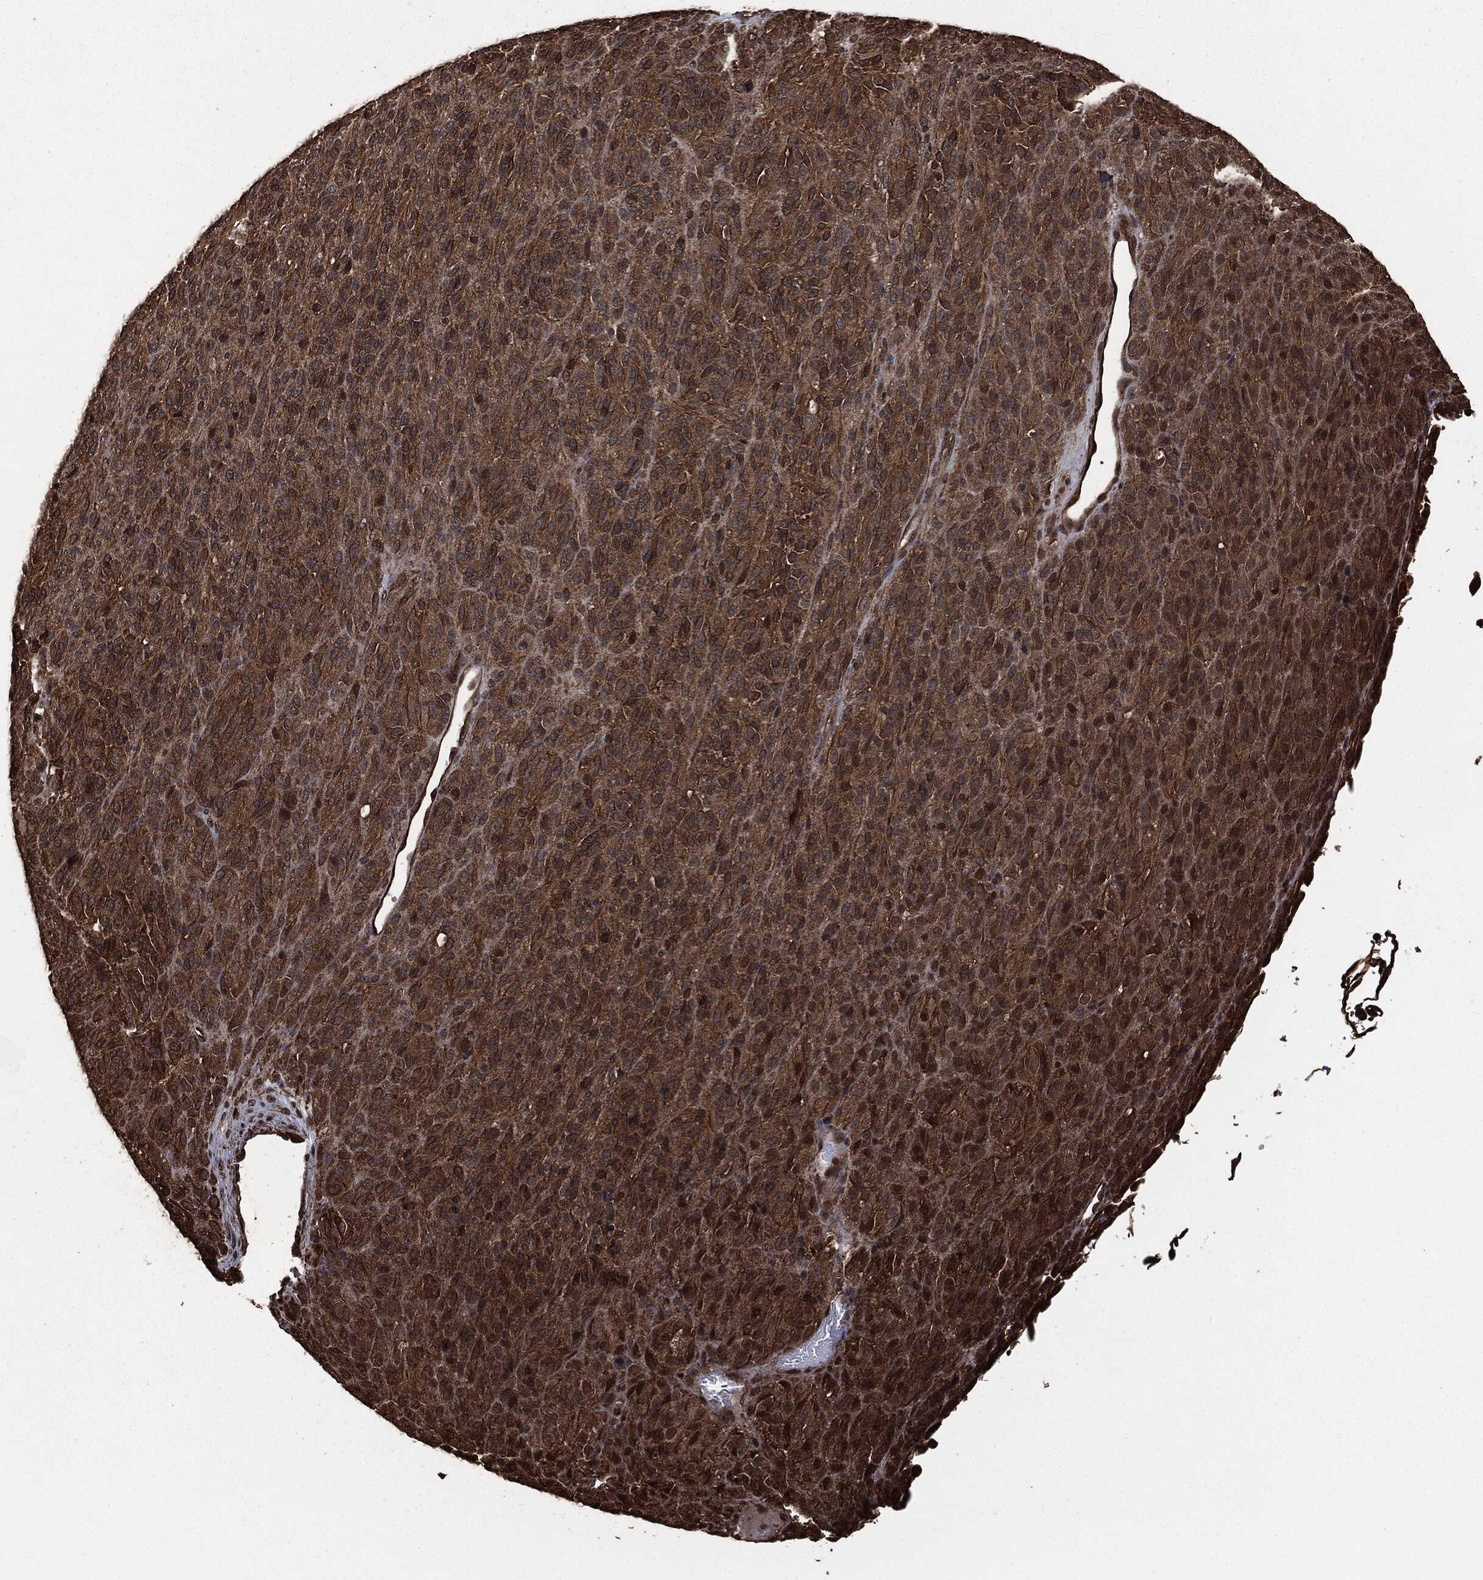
{"staining": {"intensity": "moderate", "quantity": ">75%", "location": "cytoplasmic/membranous"}, "tissue": "melanoma", "cell_type": "Tumor cells", "image_type": "cancer", "snomed": [{"axis": "morphology", "description": "Malignant melanoma, Metastatic site"}, {"axis": "topography", "description": "Brain"}], "caption": "Immunohistochemical staining of melanoma reveals moderate cytoplasmic/membranous protein staining in about >75% of tumor cells. (Brightfield microscopy of DAB IHC at high magnification).", "gene": "HRAS", "patient": {"sex": "female", "age": 56}}